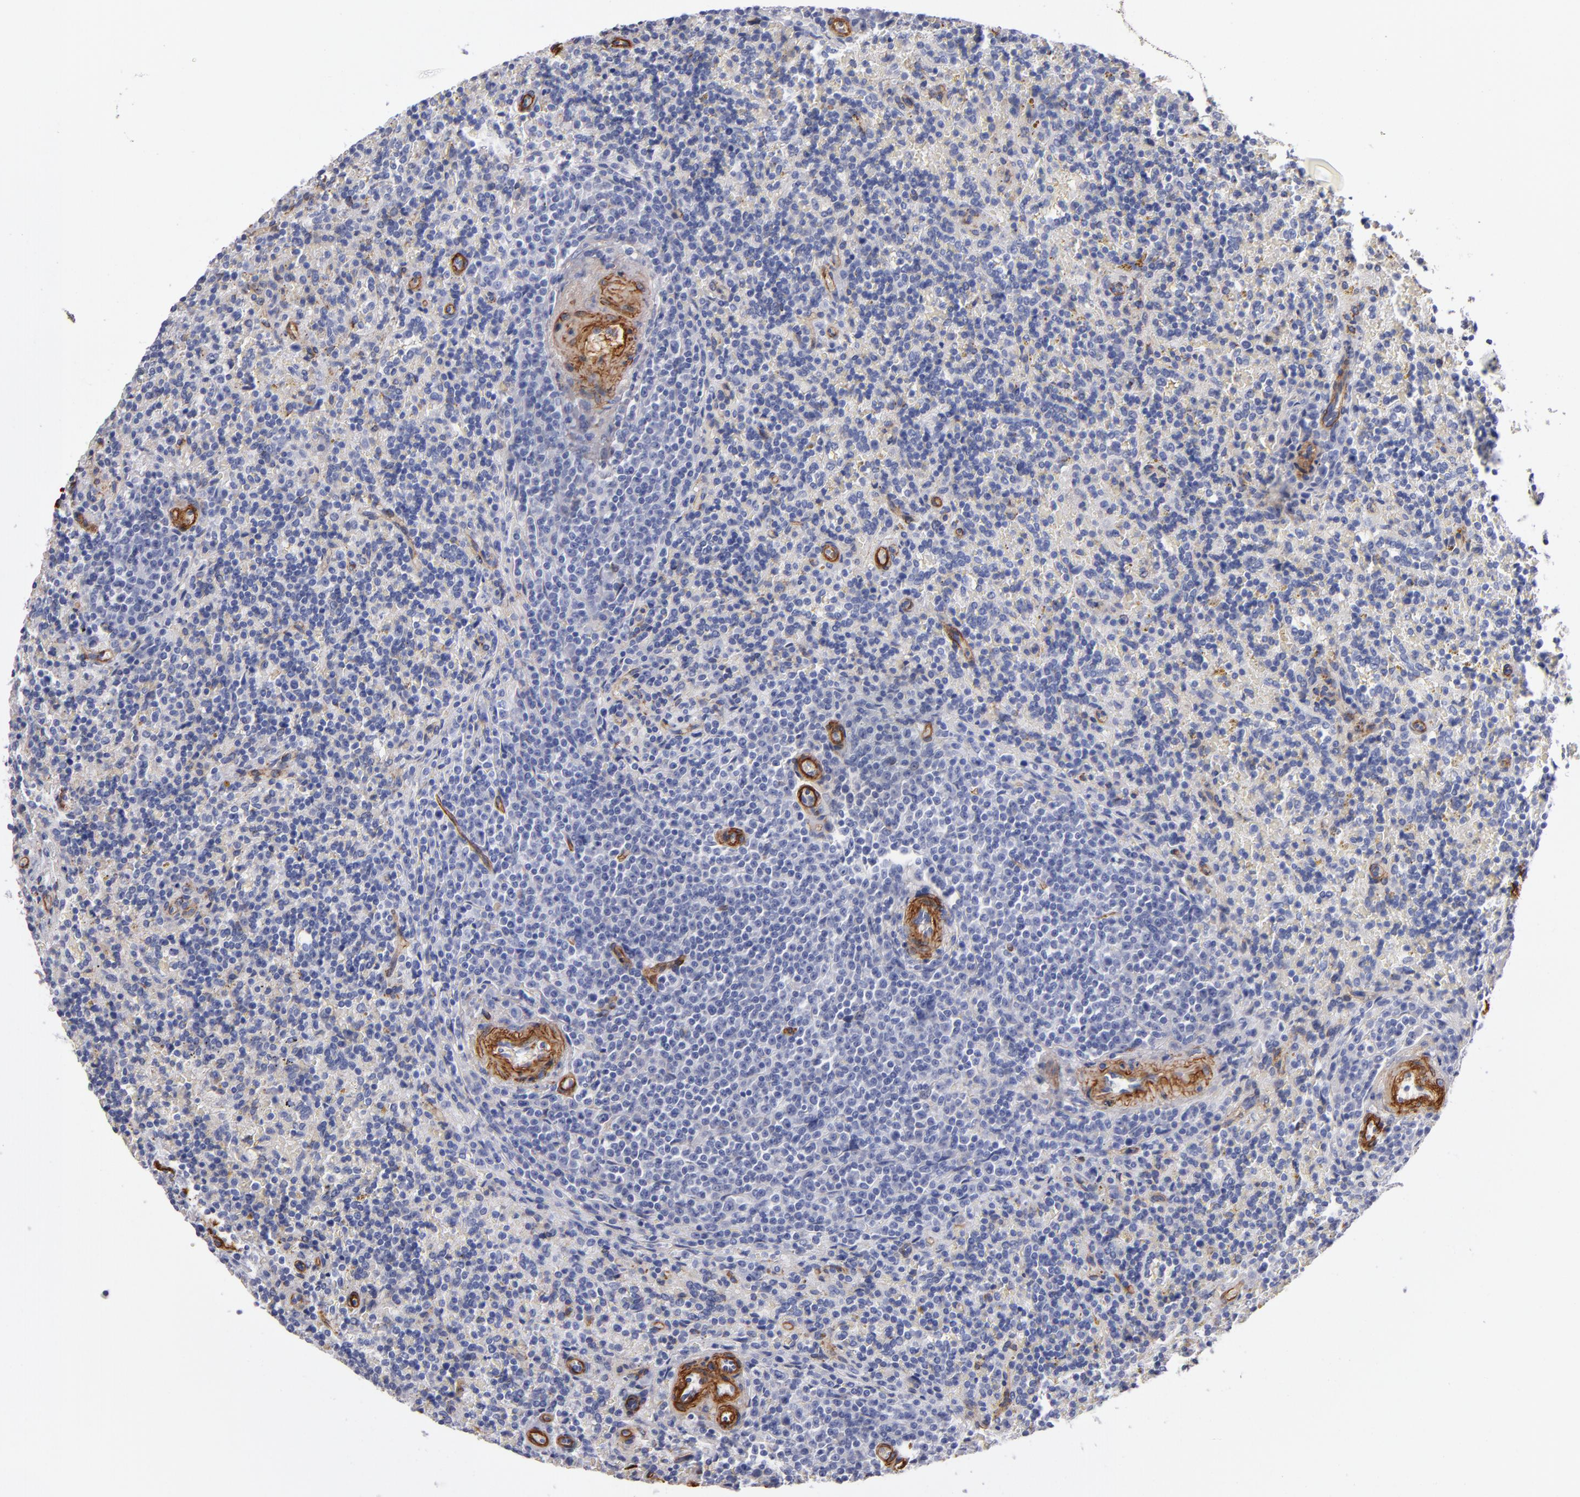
{"staining": {"intensity": "negative", "quantity": "none", "location": "none"}, "tissue": "lymphoma", "cell_type": "Tumor cells", "image_type": "cancer", "snomed": [{"axis": "morphology", "description": "Malignant lymphoma, non-Hodgkin's type, Low grade"}, {"axis": "topography", "description": "Spleen"}], "caption": "An immunohistochemistry photomicrograph of malignant lymphoma, non-Hodgkin's type (low-grade) is shown. There is no staining in tumor cells of malignant lymphoma, non-Hodgkin's type (low-grade).", "gene": "LAMC1", "patient": {"sex": "male", "age": 67}}